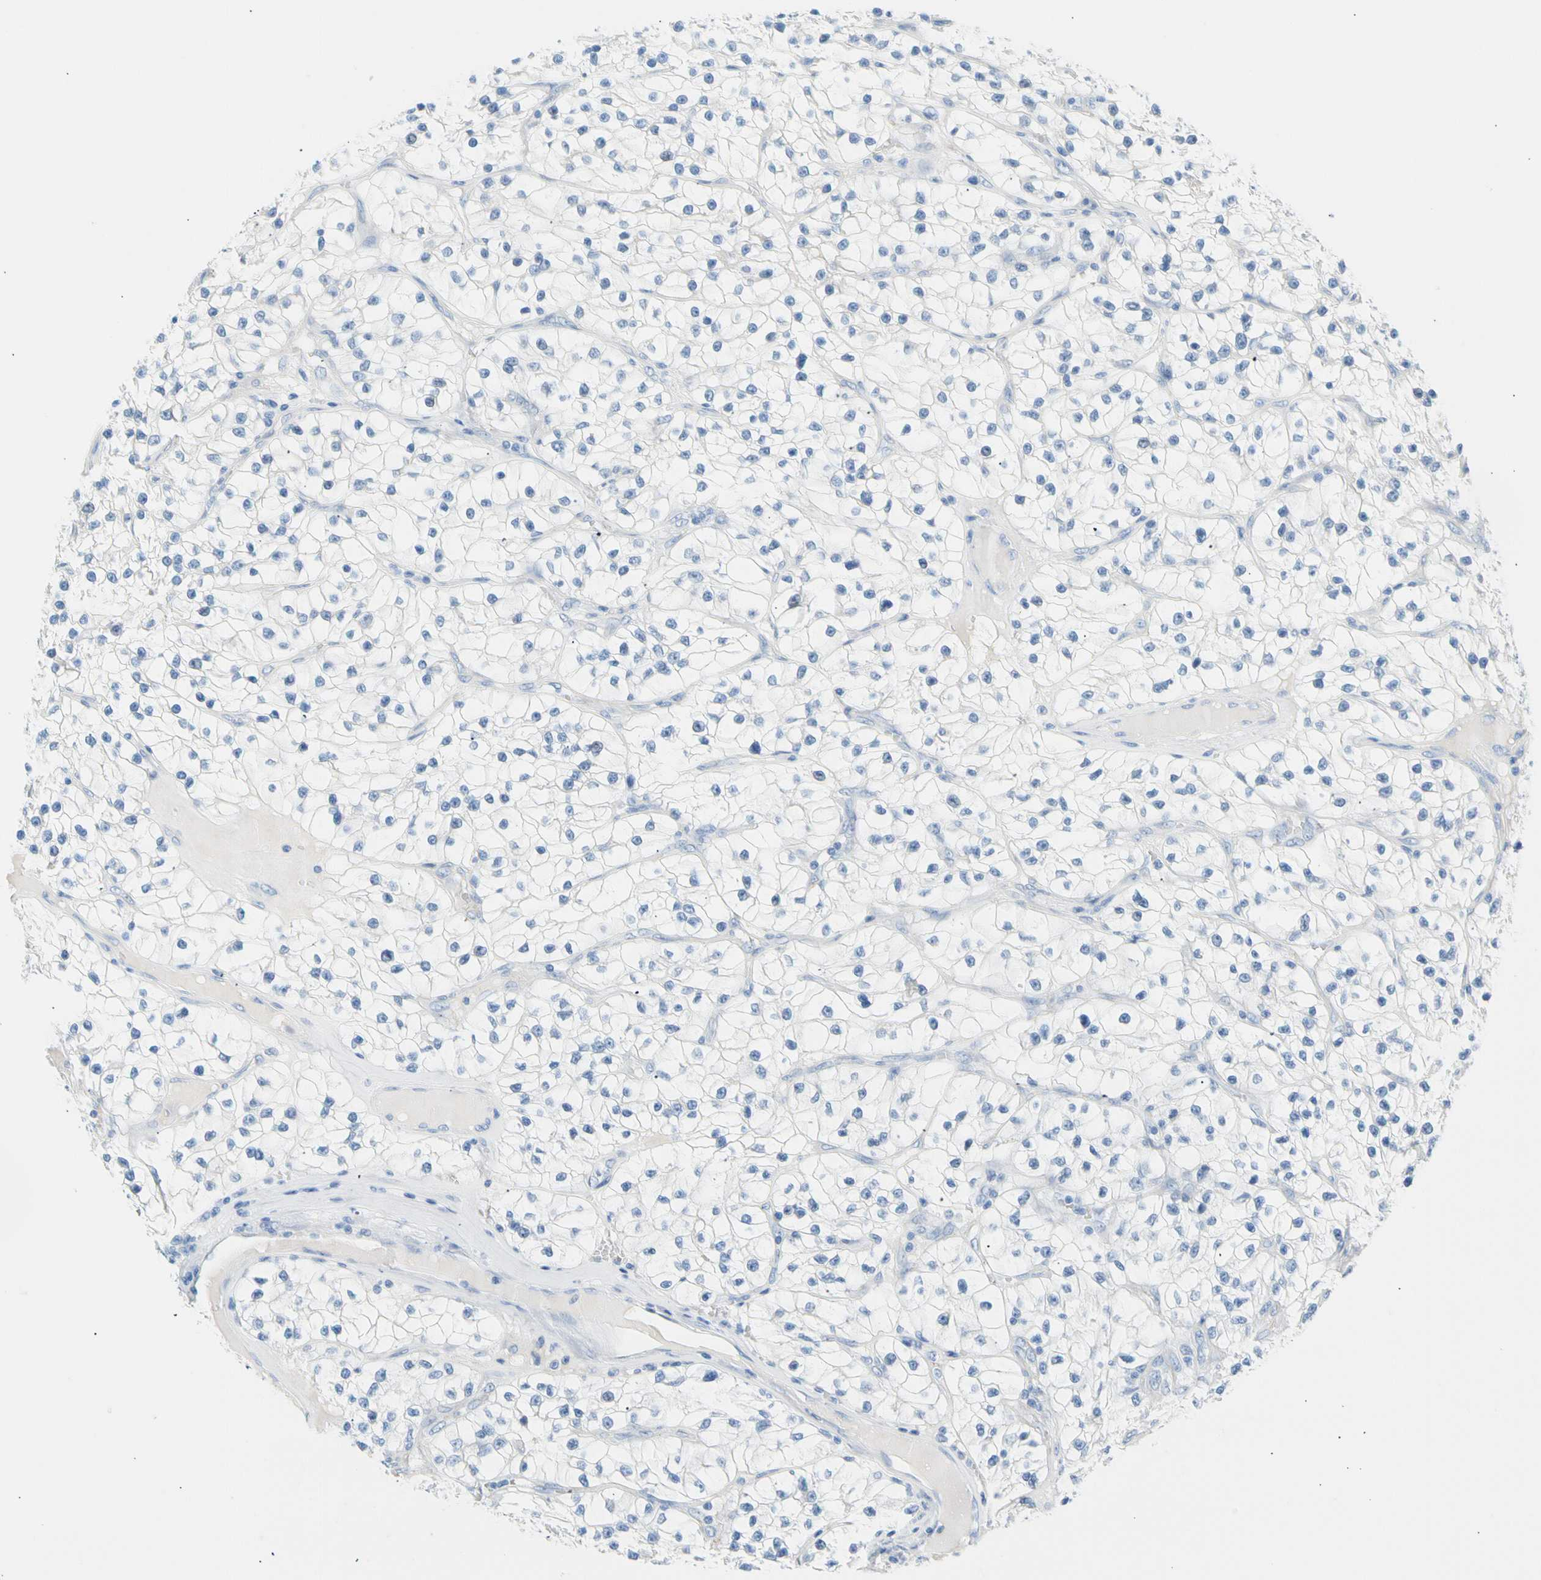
{"staining": {"intensity": "negative", "quantity": "none", "location": "none"}, "tissue": "renal cancer", "cell_type": "Tumor cells", "image_type": "cancer", "snomed": [{"axis": "morphology", "description": "Adenocarcinoma, NOS"}, {"axis": "topography", "description": "Kidney"}], "caption": "This photomicrograph is of adenocarcinoma (renal) stained with IHC to label a protein in brown with the nuclei are counter-stained blue. There is no expression in tumor cells. Brightfield microscopy of immunohistochemistry (IHC) stained with DAB (3,3'-diaminobenzidine) (brown) and hematoxylin (blue), captured at high magnification.", "gene": "CEL", "patient": {"sex": "female", "age": 57}}